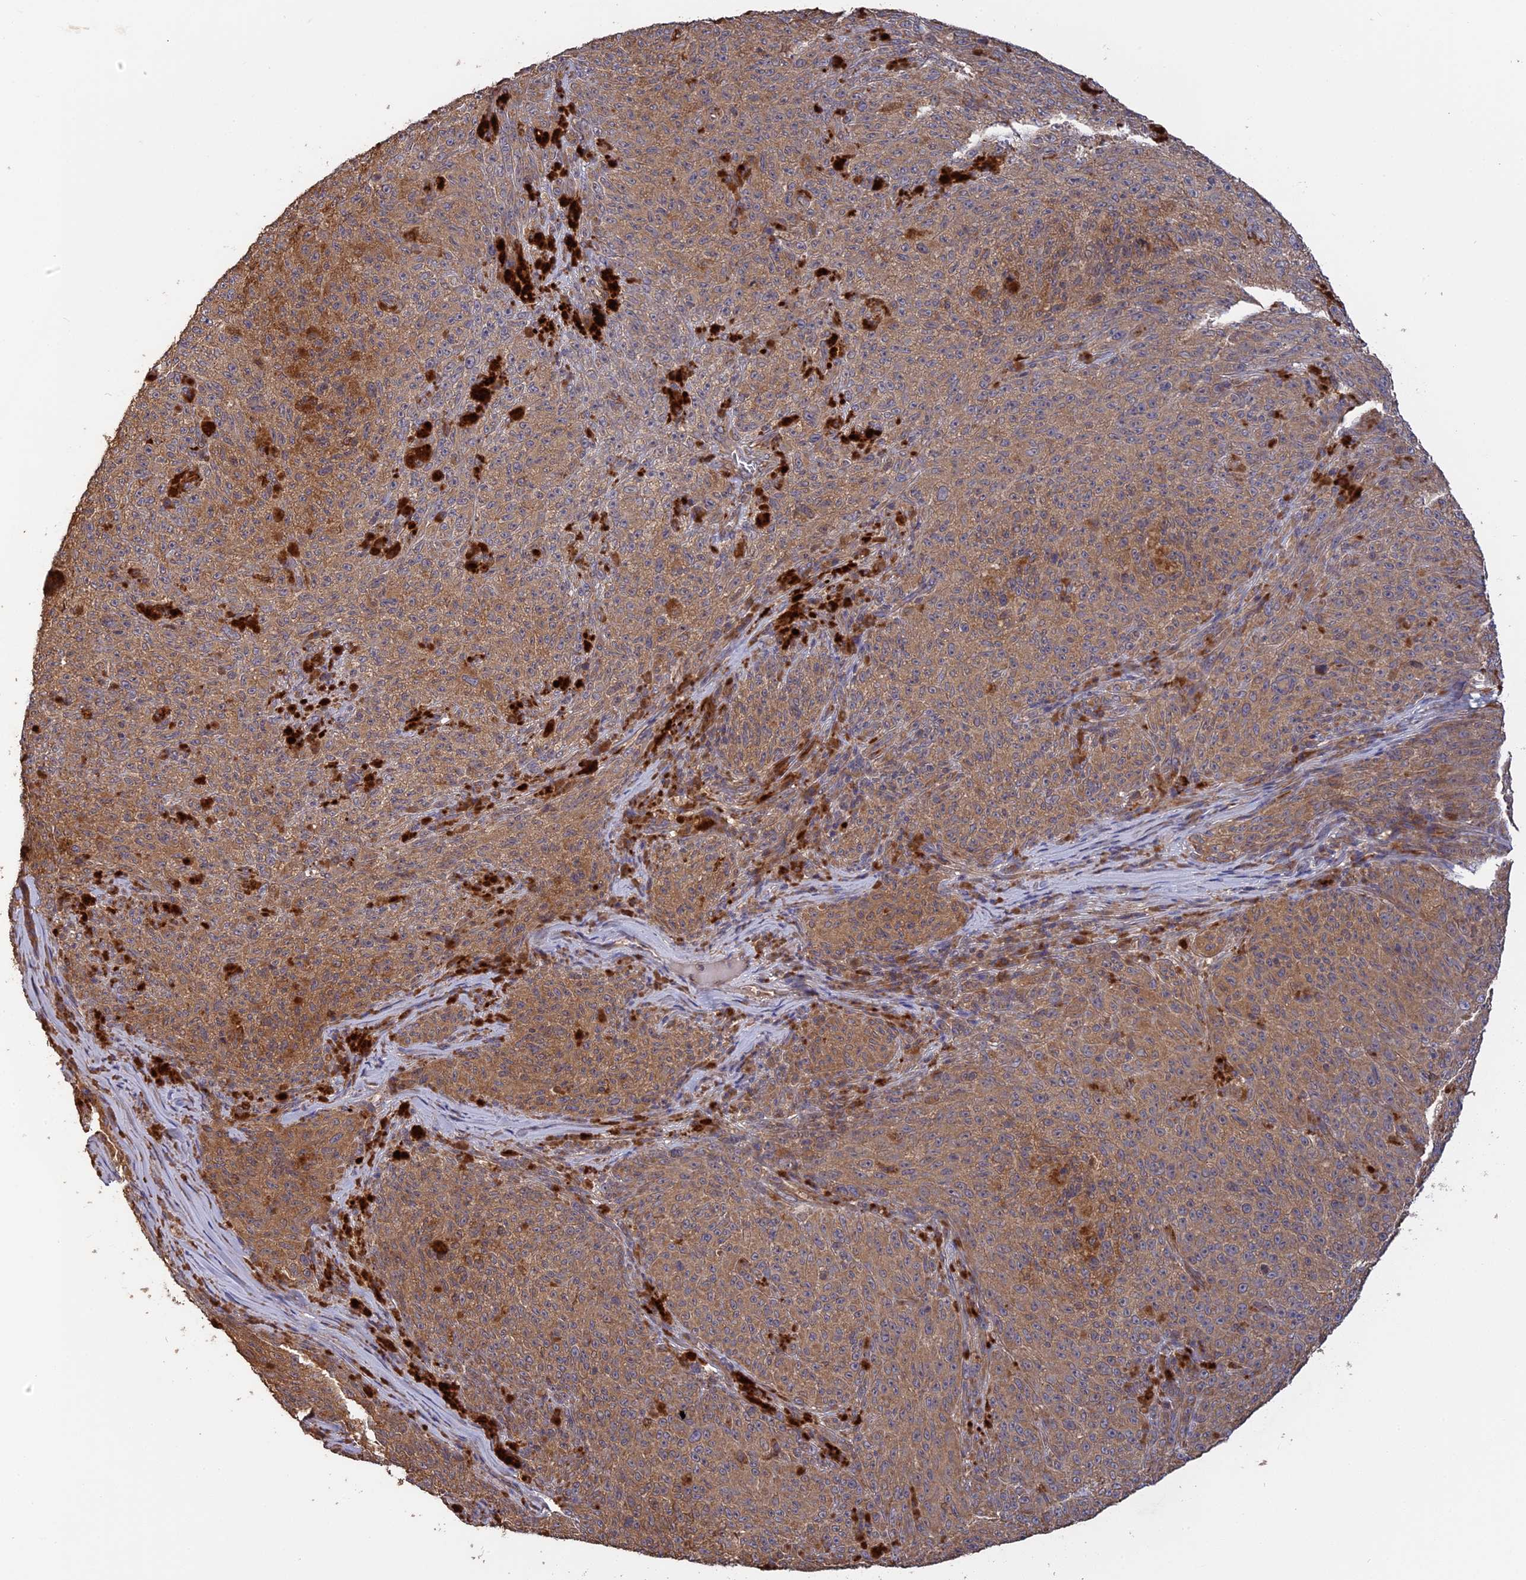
{"staining": {"intensity": "moderate", "quantity": ">75%", "location": "cytoplasmic/membranous"}, "tissue": "melanoma", "cell_type": "Tumor cells", "image_type": "cancer", "snomed": [{"axis": "morphology", "description": "Malignant melanoma, NOS"}, {"axis": "topography", "description": "Skin"}], "caption": "There is medium levels of moderate cytoplasmic/membranous expression in tumor cells of malignant melanoma, as demonstrated by immunohistochemical staining (brown color).", "gene": "ARHGAP40", "patient": {"sex": "female", "age": 82}}